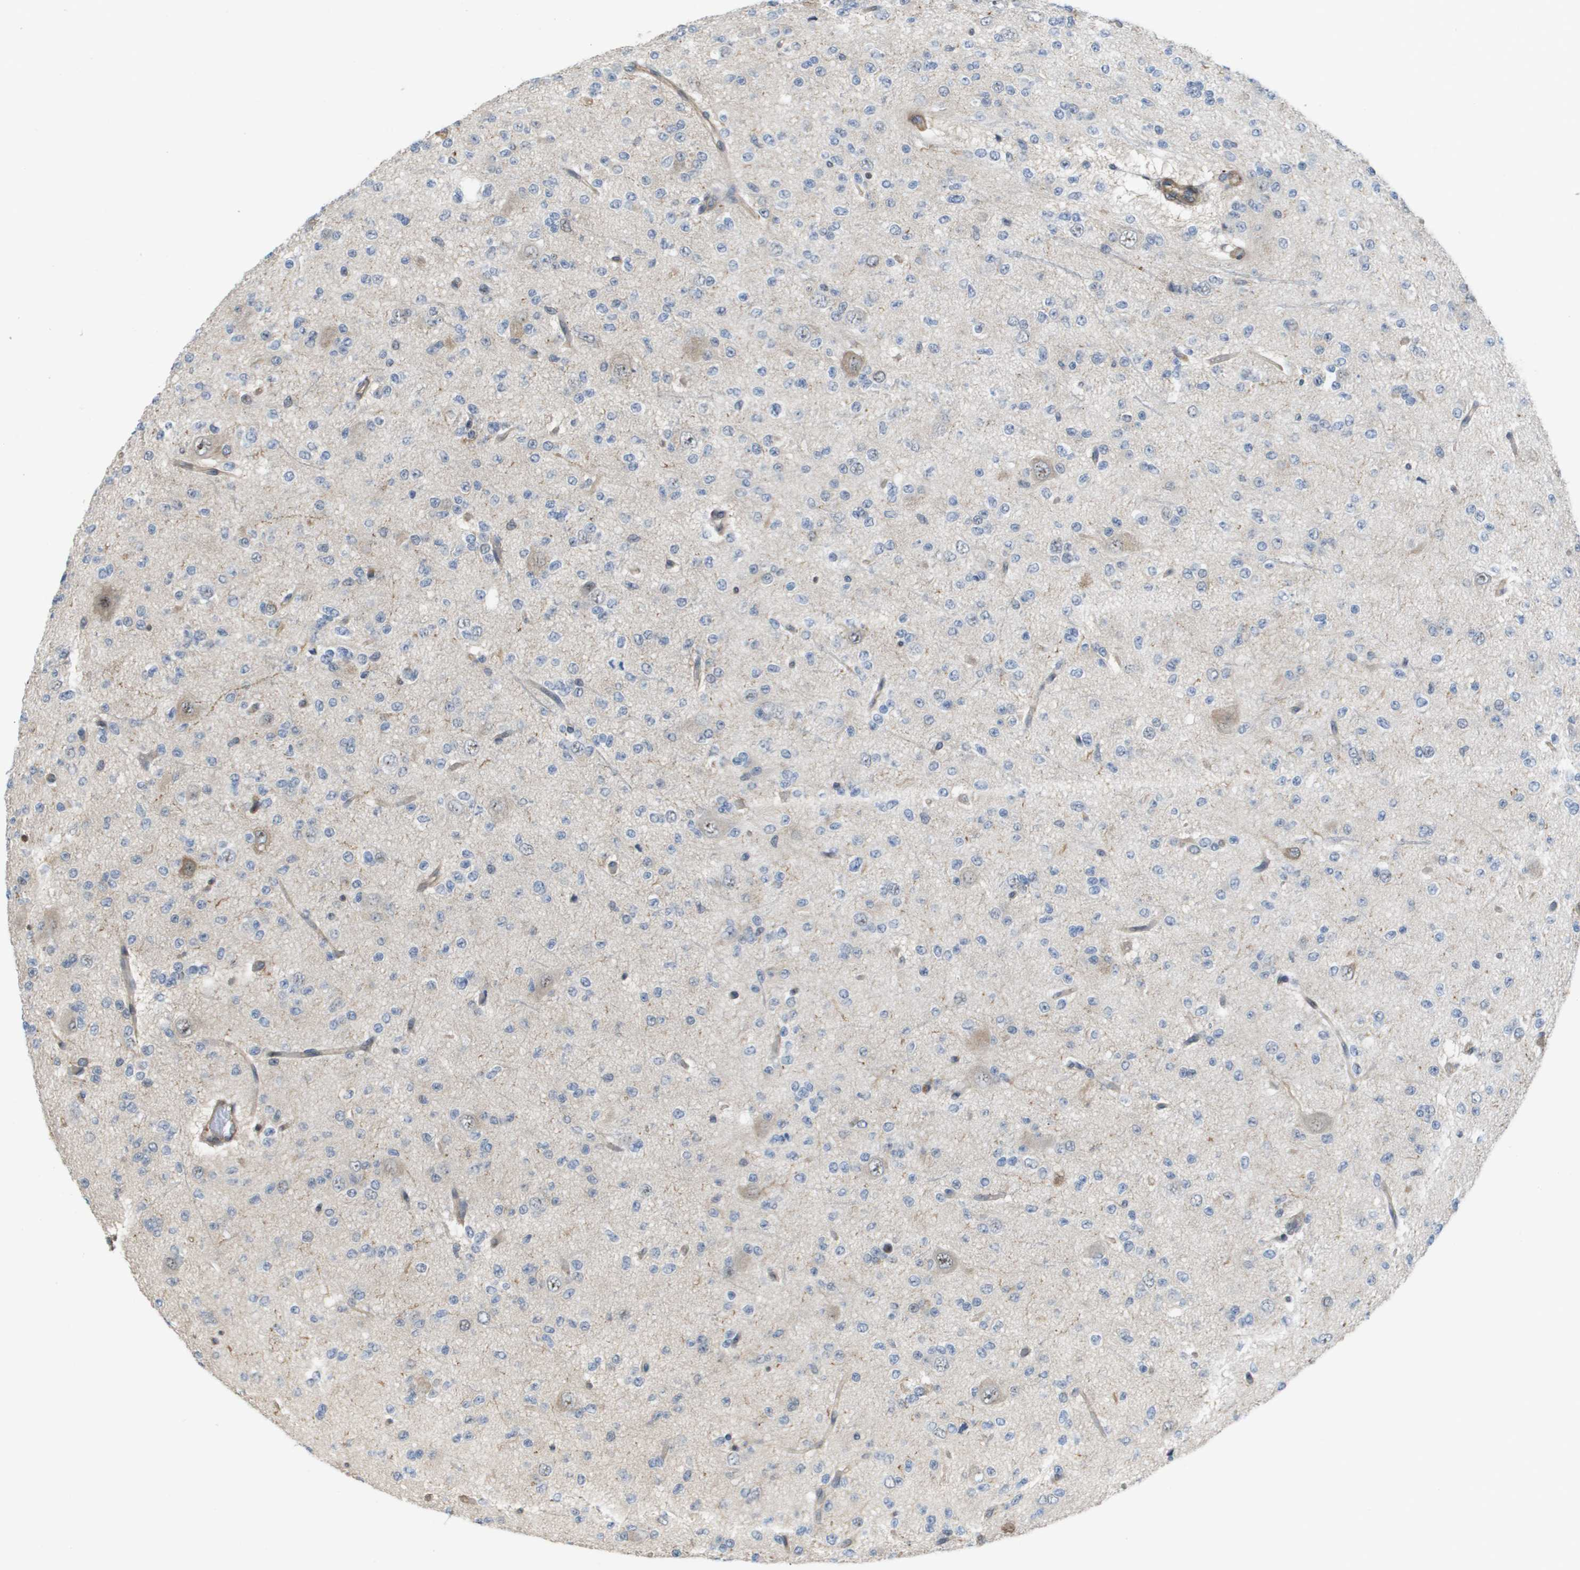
{"staining": {"intensity": "negative", "quantity": "none", "location": "none"}, "tissue": "glioma", "cell_type": "Tumor cells", "image_type": "cancer", "snomed": [{"axis": "morphology", "description": "Glioma, malignant, Low grade"}, {"axis": "topography", "description": "Brain"}], "caption": "A high-resolution micrograph shows immunohistochemistry staining of malignant low-grade glioma, which displays no significant staining in tumor cells.", "gene": "RNF112", "patient": {"sex": "male", "age": 38}}